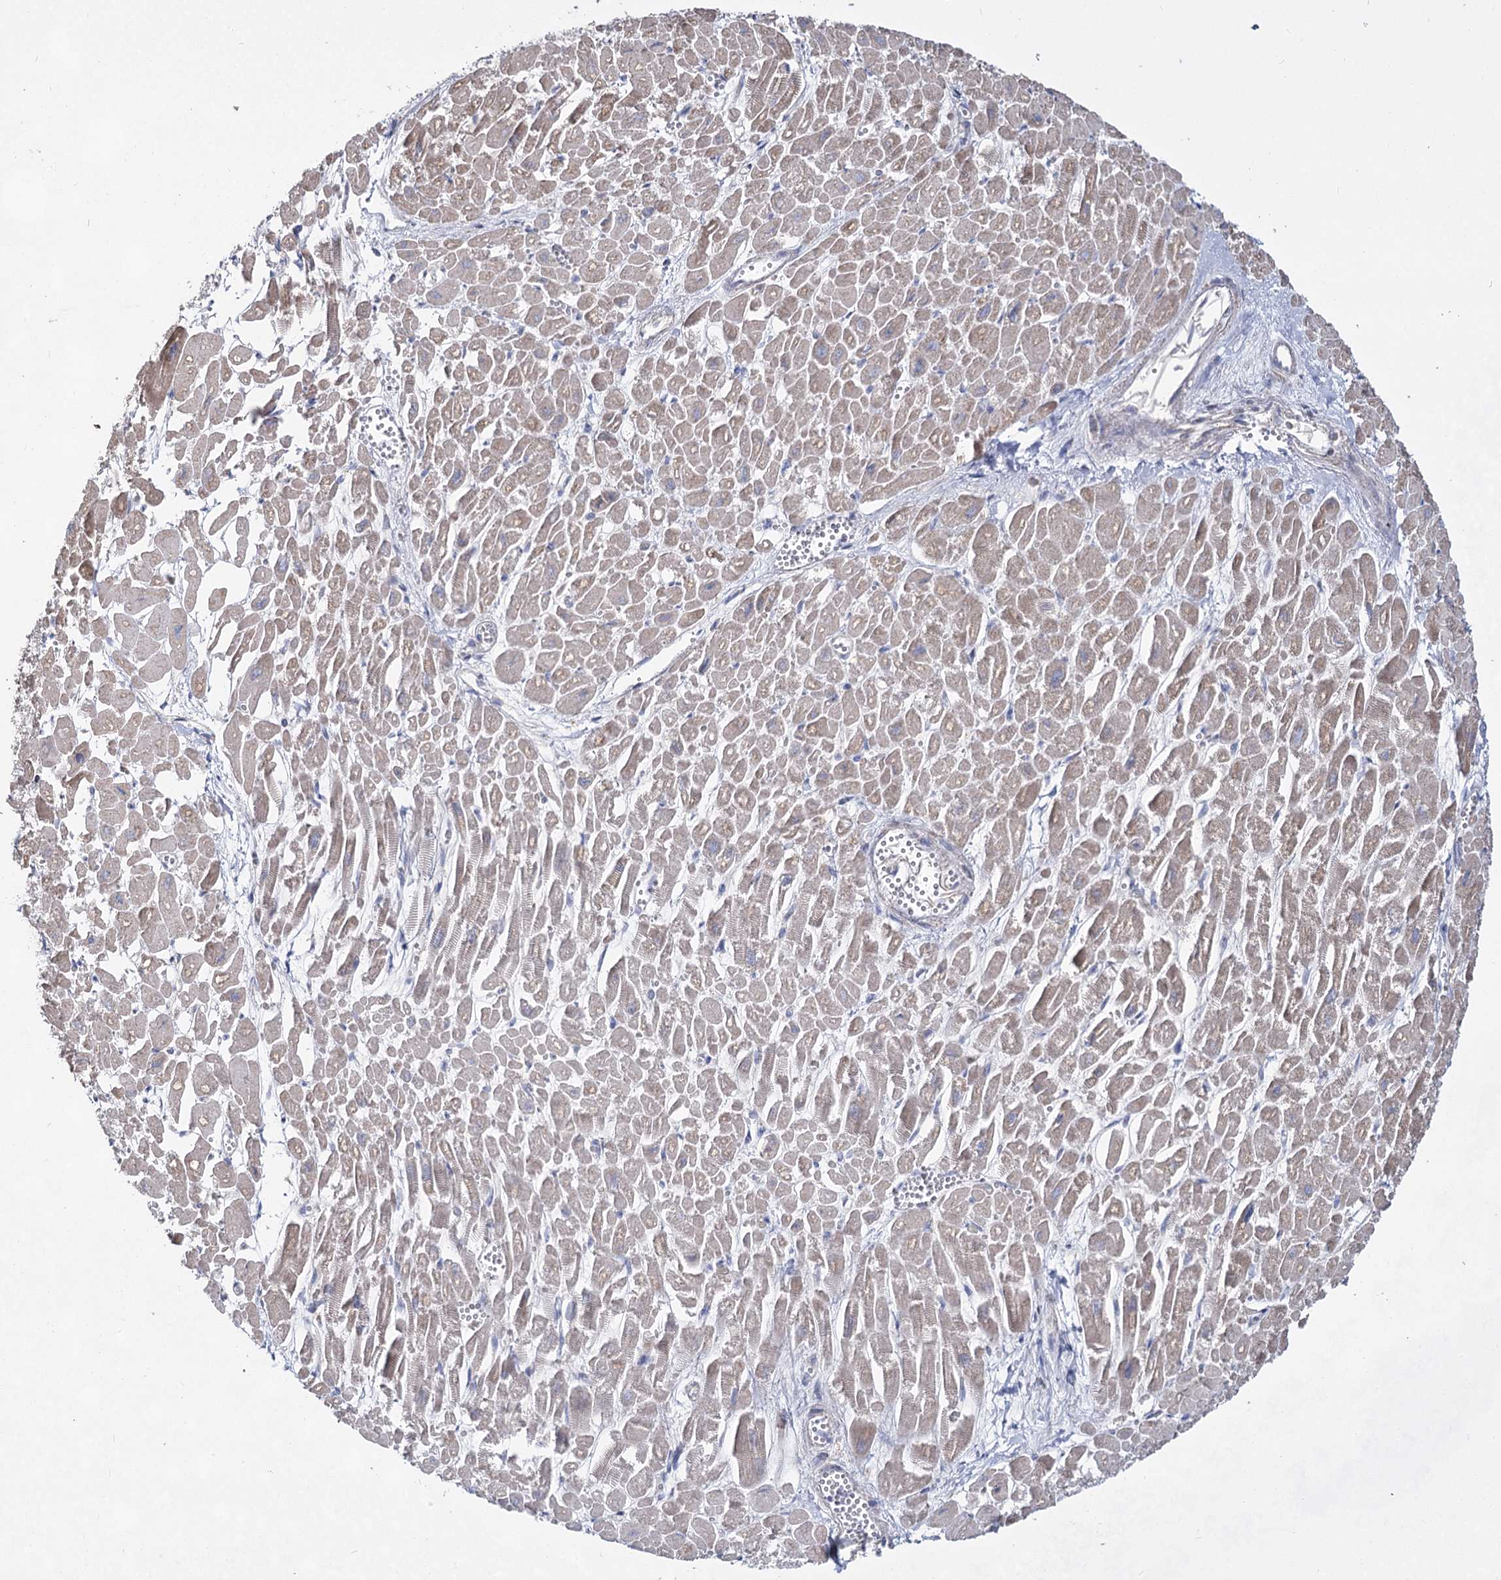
{"staining": {"intensity": "moderate", "quantity": ">75%", "location": "cytoplasmic/membranous"}, "tissue": "heart muscle", "cell_type": "Cardiomyocytes", "image_type": "normal", "snomed": [{"axis": "morphology", "description": "Normal tissue, NOS"}, {"axis": "topography", "description": "Heart"}], "caption": "DAB (3,3'-diaminobenzidine) immunohistochemical staining of unremarkable heart muscle demonstrates moderate cytoplasmic/membranous protein staining in about >75% of cardiomyocytes.", "gene": "CCDC73", "patient": {"sex": "male", "age": 54}}